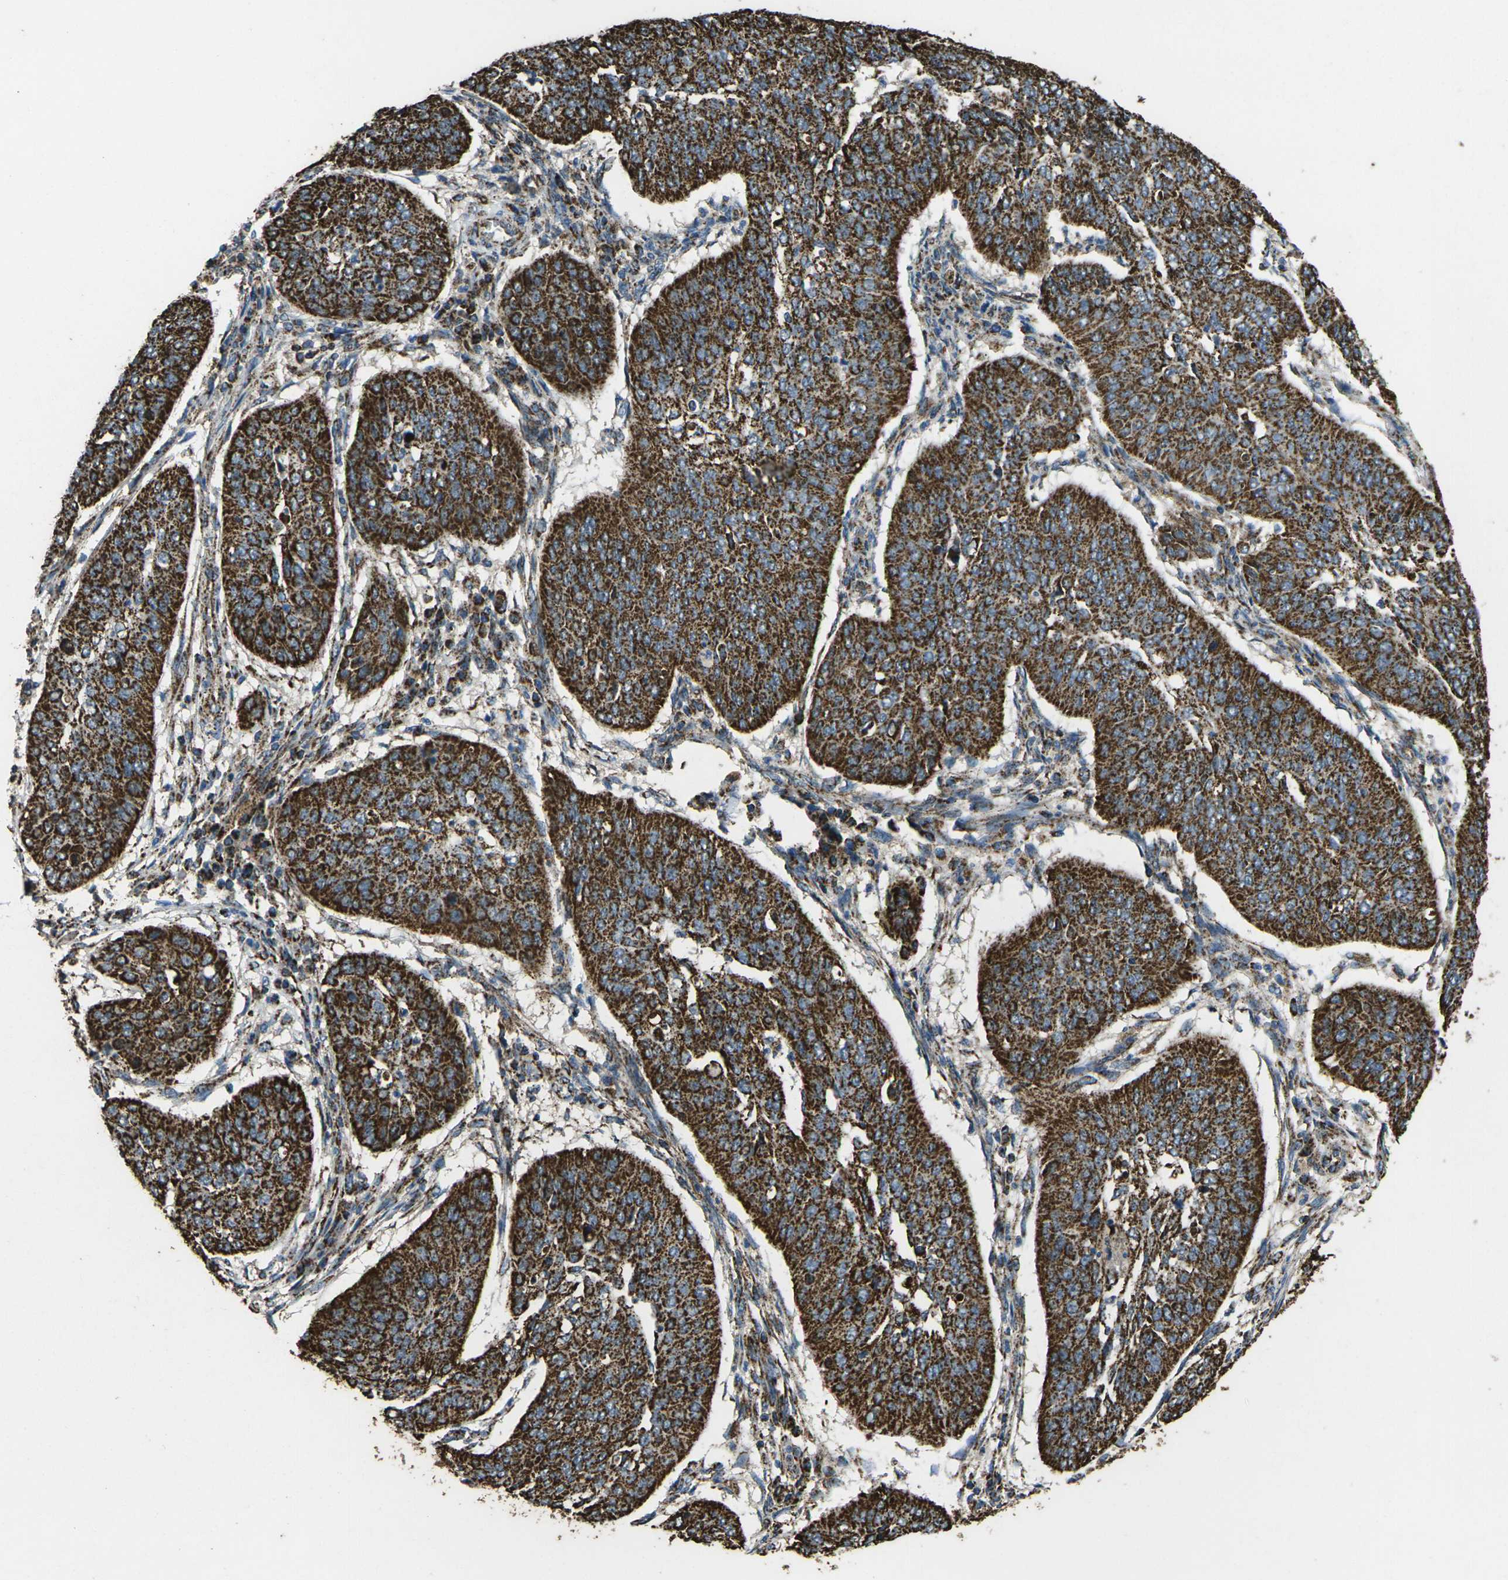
{"staining": {"intensity": "strong", "quantity": ">75%", "location": "cytoplasmic/membranous"}, "tissue": "cervical cancer", "cell_type": "Tumor cells", "image_type": "cancer", "snomed": [{"axis": "morphology", "description": "Normal tissue, NOS"}, {"axis": "morphology", "description": "Squamous cell carcinoma, NOS"}, {"axis": "topography", "description": "Cervix"}], "caption": "The image demonstrates staining of cervical cancer (squamous cell carcinoma), revealing strong cytoplasmic/membranous protein expression (brown color) within tumor cells. Using DAB (brown) and hematoxylin (blue) stains, captured at high magnification using brightfield microscopy.", "gene": "KLHL5", "patient": {"sex": "female", "age": 39}}